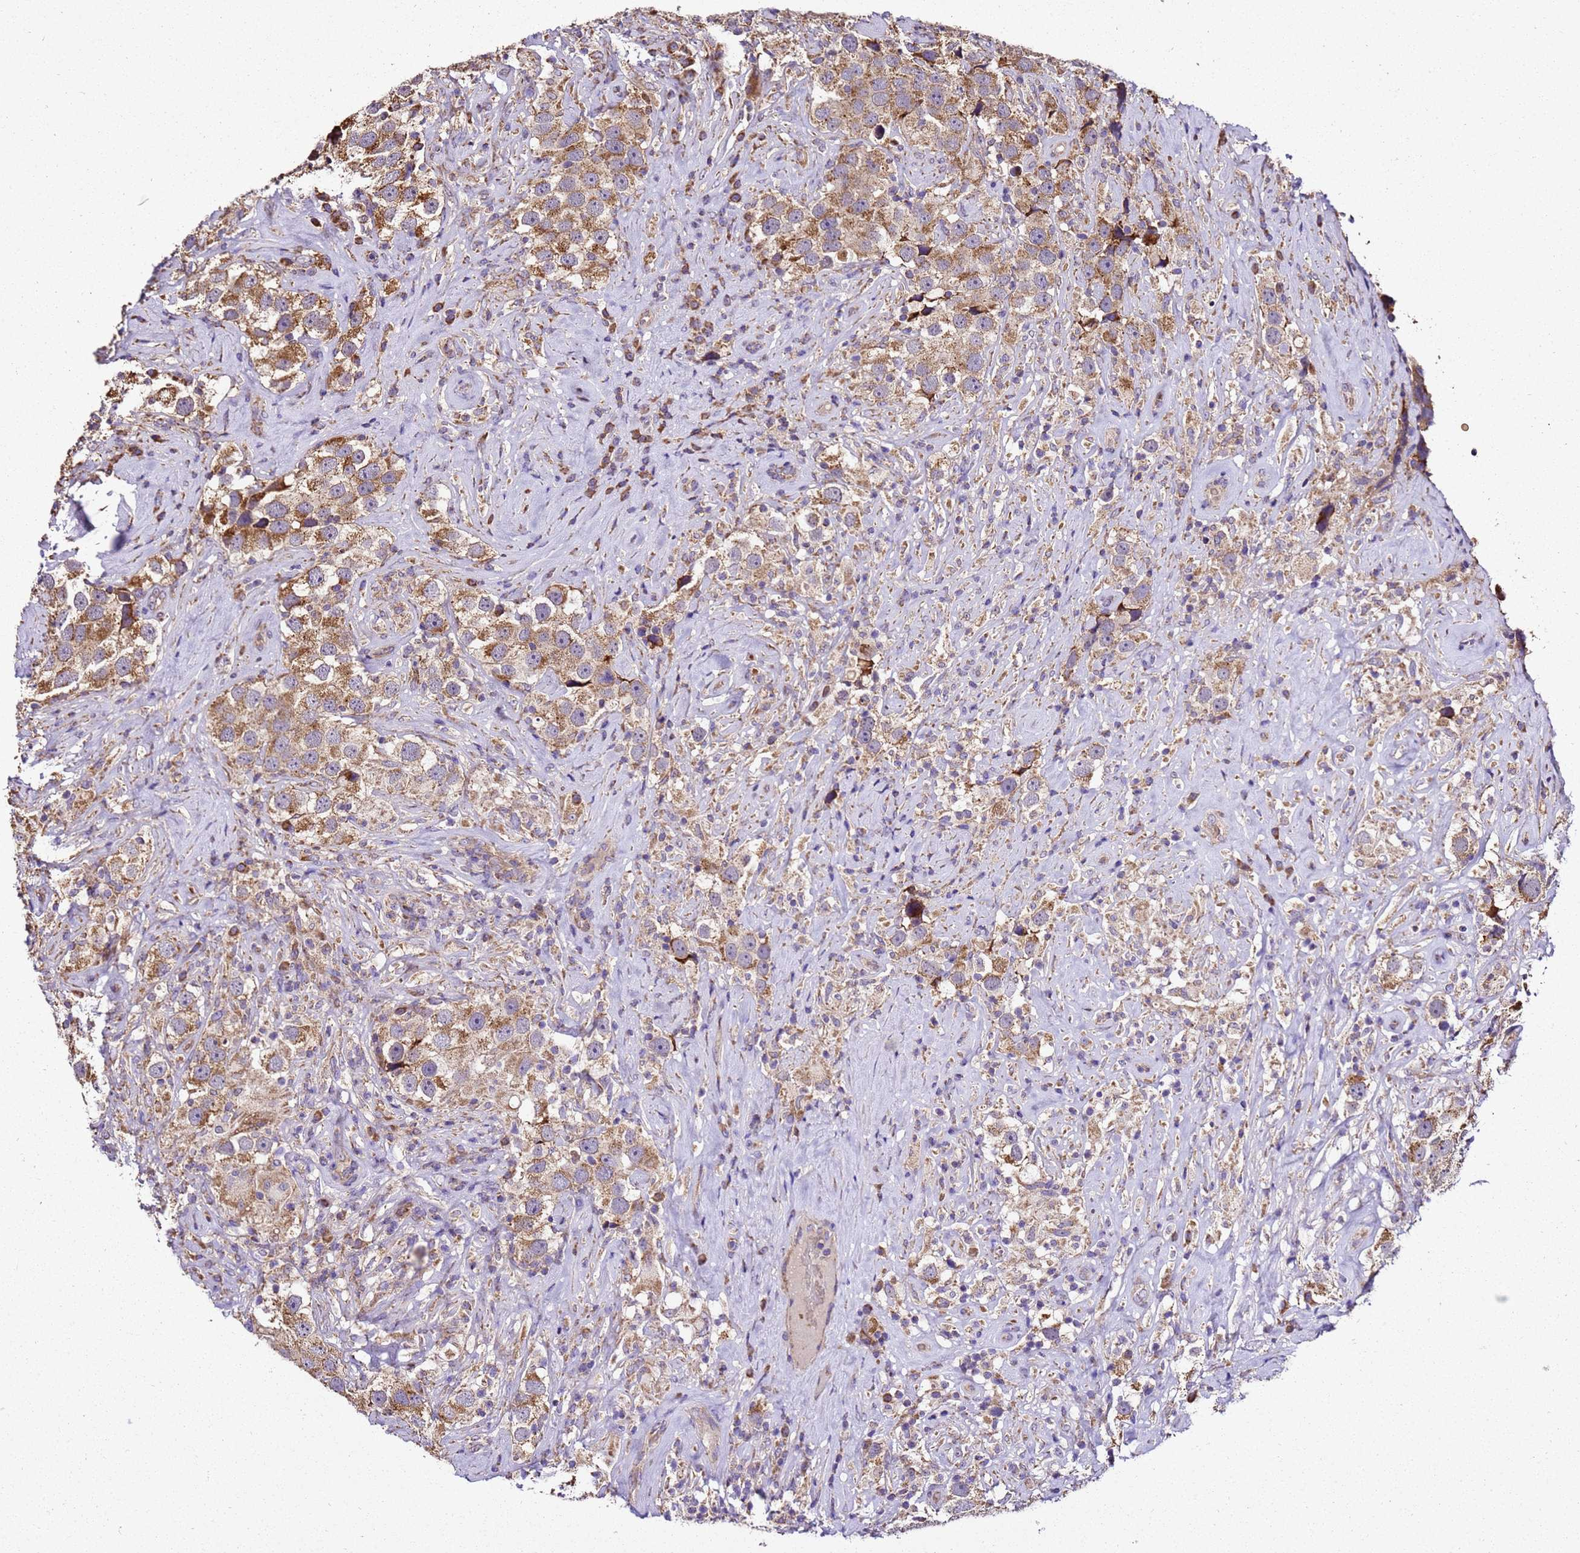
{"staining": {"intensity": "moderate", "quantity": ">75%", "location": "cytoplasmic/membranous"}, "tissue": "testis cancer", "cell_type": "Tumor cells", "image_type": "cancer", "snomed": [{"axis": "morphology", "description": "Seminoma, NOS"}, {"axis": "topography", "description": "Testis"}], "caption": "Protein staining exhibits moderate cytoplasmic/membranous staining in approximately >75% of tumor cells in seminoma (testis).", "gene": "LRRIQ1", "patient": {"sex": "male", "age": 49}}